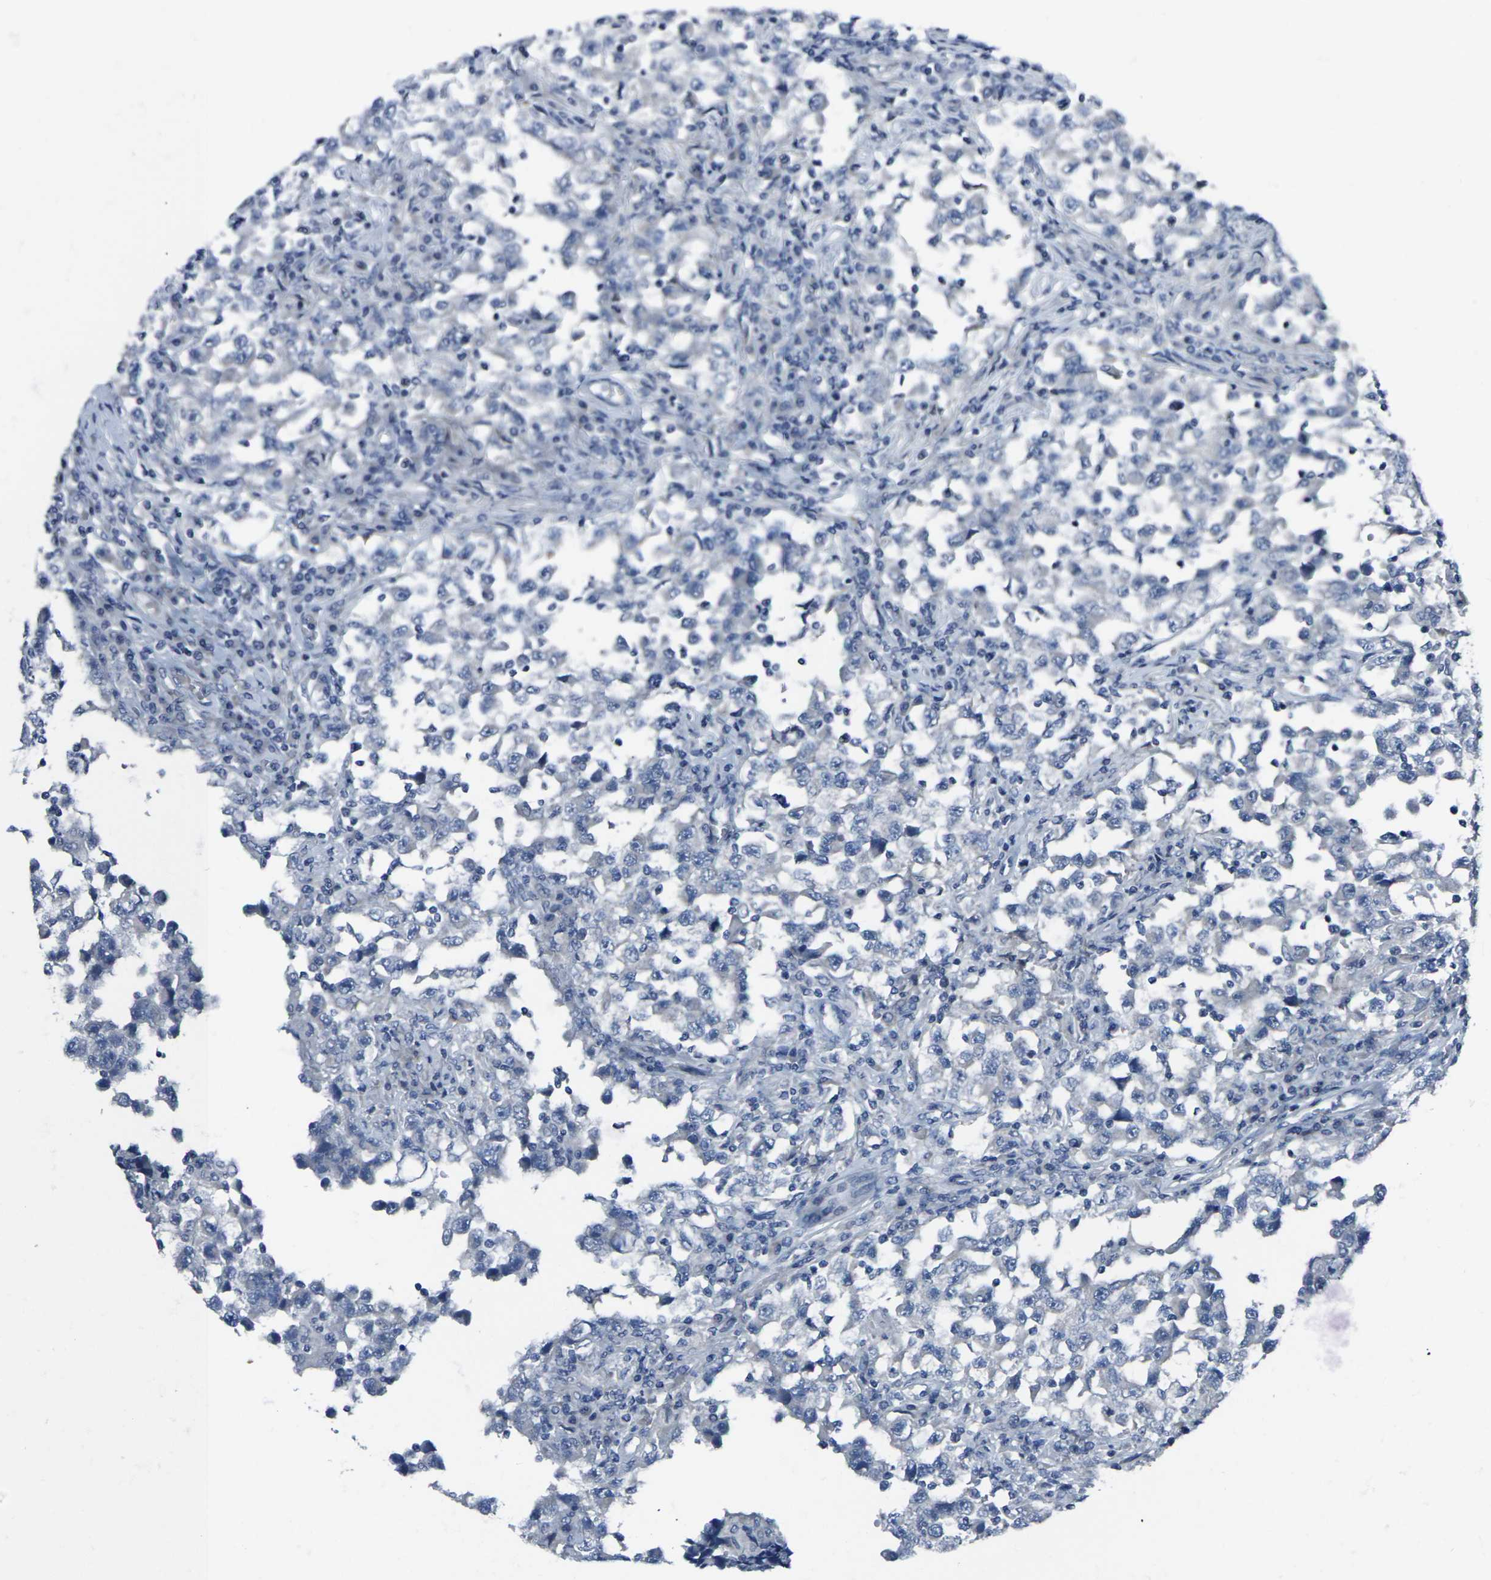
{"staining": {"intensity": "negative", "quantity": "none", "location": "none"}, "tissue": "testis cancer", "cell_type": "Tumor cells", "image_type": "cancer", "snomed": [{"axis": "morphology", "description": "Carcinoma, Embryonal, NOS"}, {"axis": "topography", "description": "Testis"}], "caption": "Testis cancer (embryonal carcinoma) was stained to show a protein in brown. There is no significant staining in tumor cells.", "gene": "CCR10", "patient": {"sex": "male", "age": 21}}